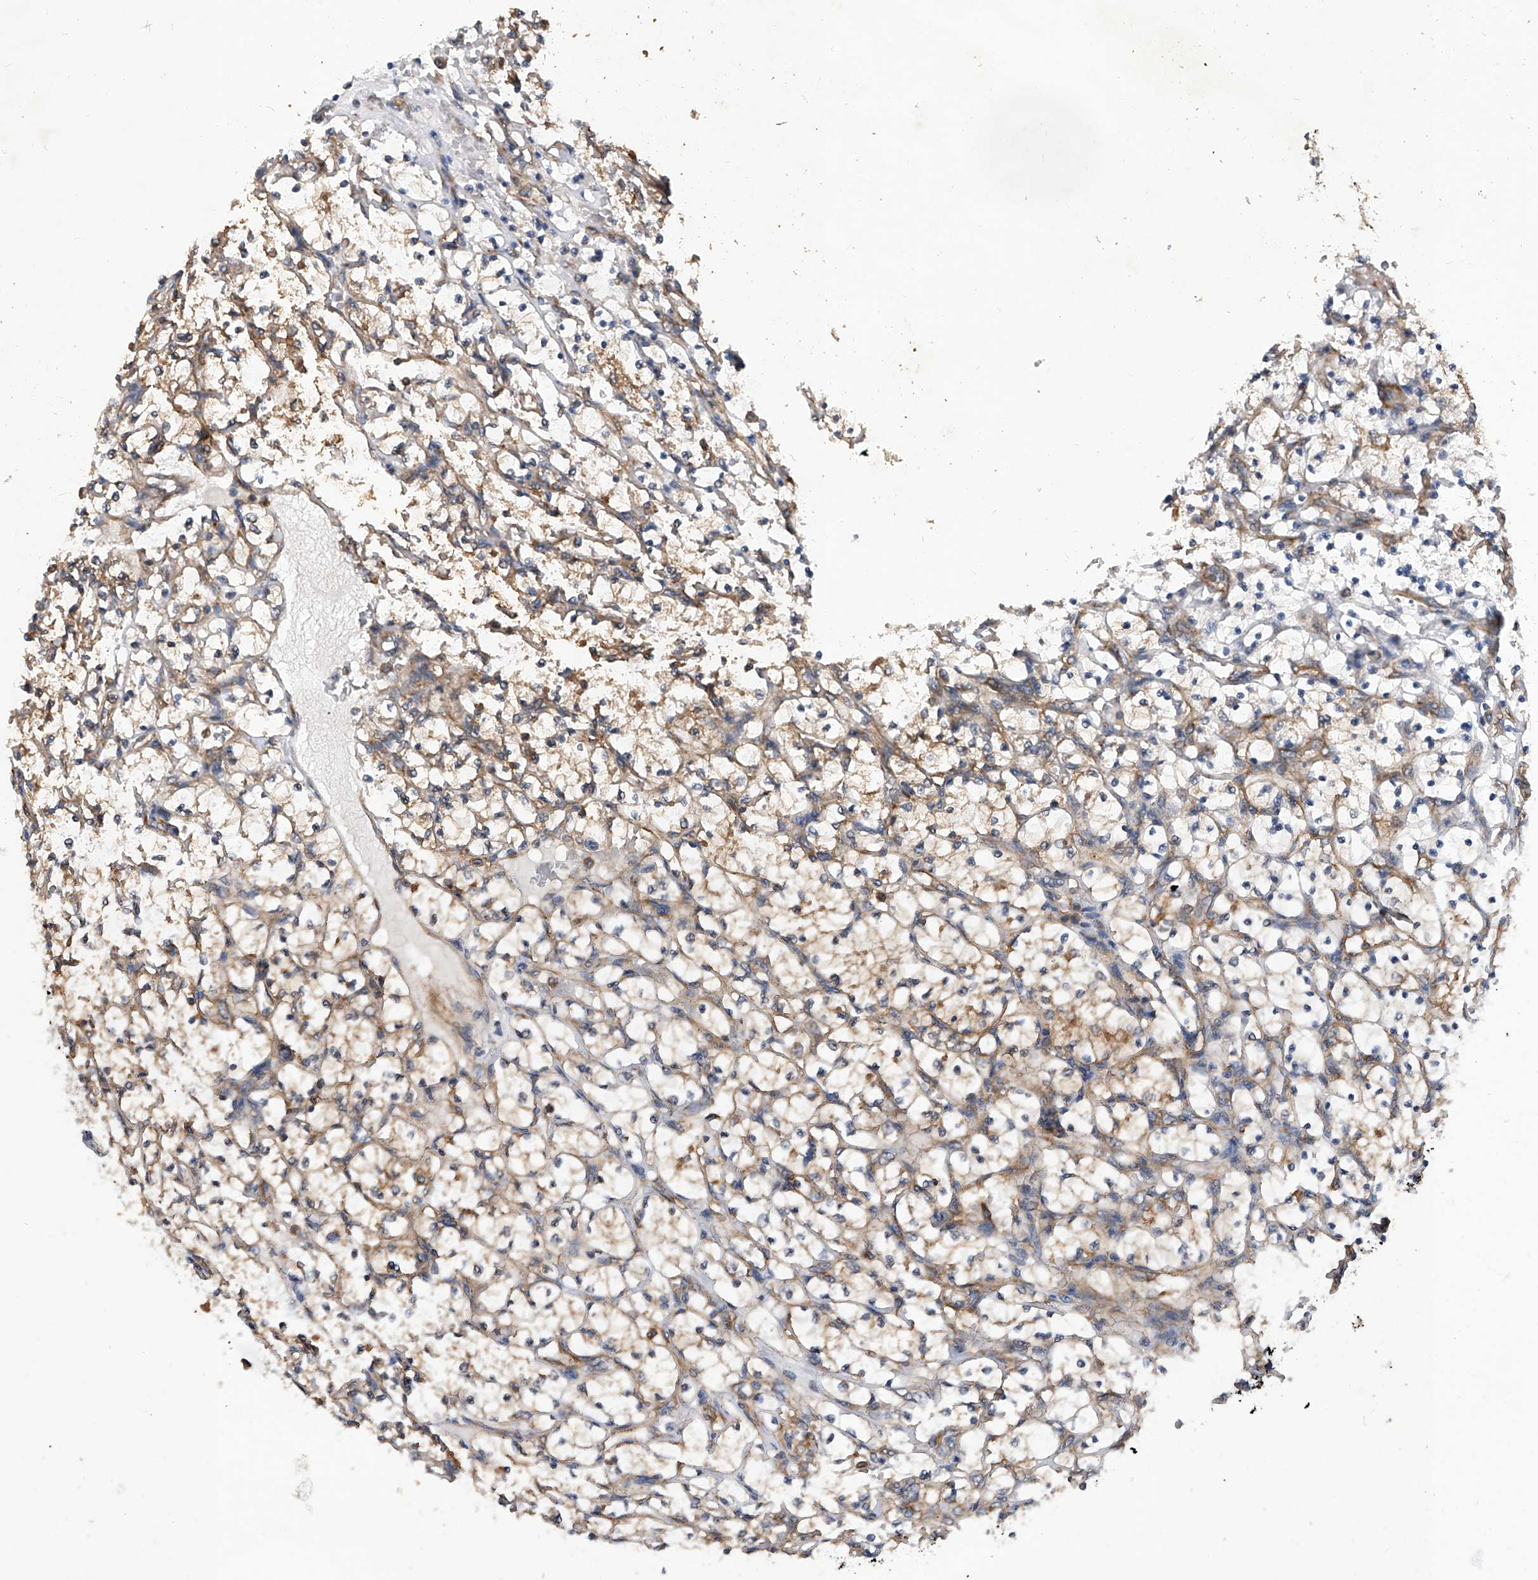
{"staining": {"intensity": "moderate", "quantity": ">75%", "location": "cytoplasmic/membranous"}, "tissue": "renal cancer", "cell_type": "Tumor cells", "image_type": "cancer", "snomed": [{"axis": "morphology", "description": "Adenocarcinoma, NOS"}, {"axis": "topography", "description": "Kidney"}], "caption": "Immunohistochemistry (IHC) of human renal cancer (adenocarcinoma) shows medium levels of moderate cytoplasmic/membranous expression in about >75% of tumor cells.", "gene": "CFAP410", "patient": {"sex": "female", "age": 69}}